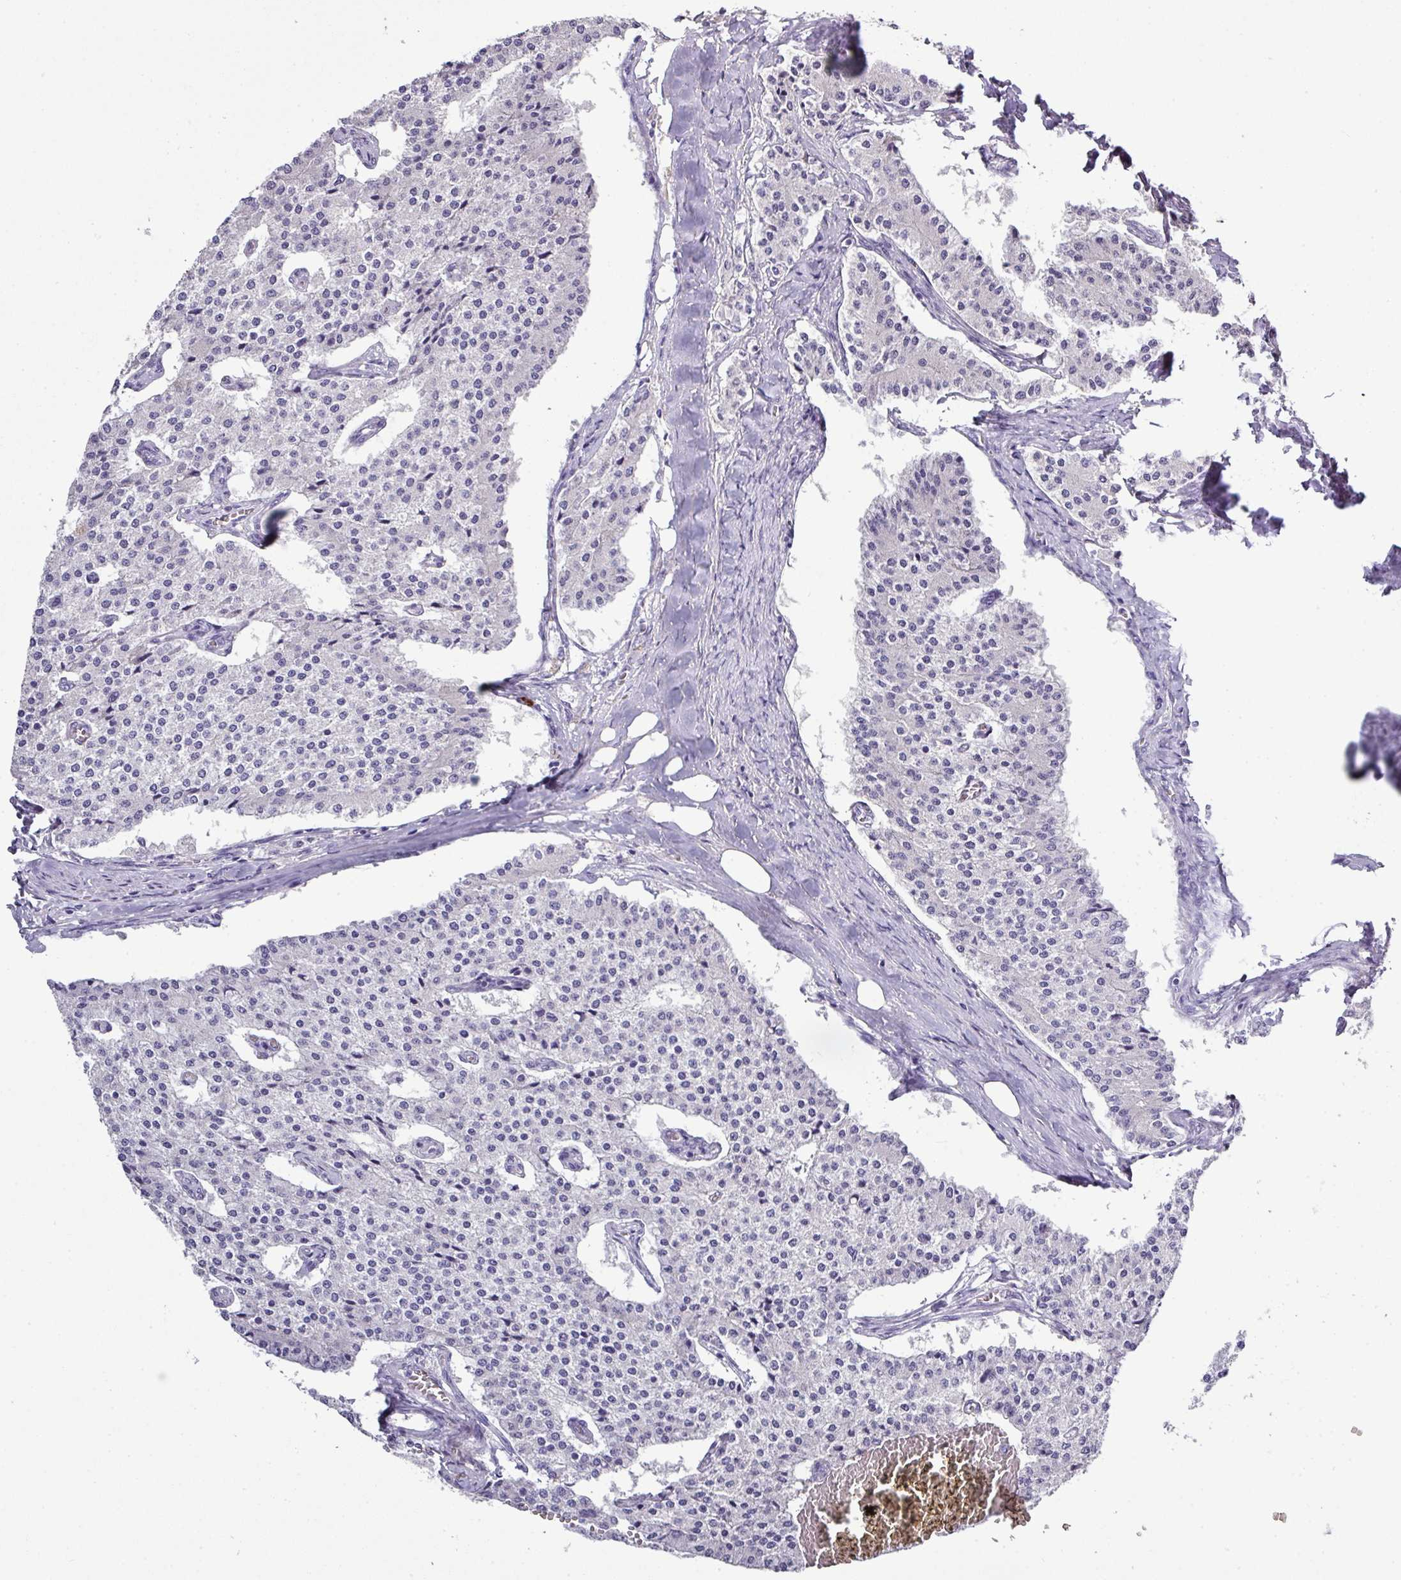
{"staining": {"intensity": "negative", "quantity": "none", "location": "none"}, "tissue": "carcinoid", "cell_type": "Tumor cells", "image_type": "cancer", "snomed": [{"axis": "morphology", "description": "Carcinoid, malignant, NOS"}, {"axis": "topography", "description": "Colon"}], "caption": "Immunohistochemistry (IHC) image of carcinoid (malignant) stained for a protein (brown), which exhibits no staining in tumor cells. The staining was performed using DAB (3,3'-diaminobenzidine) to visualize the protein expression in brown, while the nuclei were stained in blue with hematoxylin (Magnification: 20x).", "gene": "BCL11A", "patient": {"sex": "female", "age": 52}}